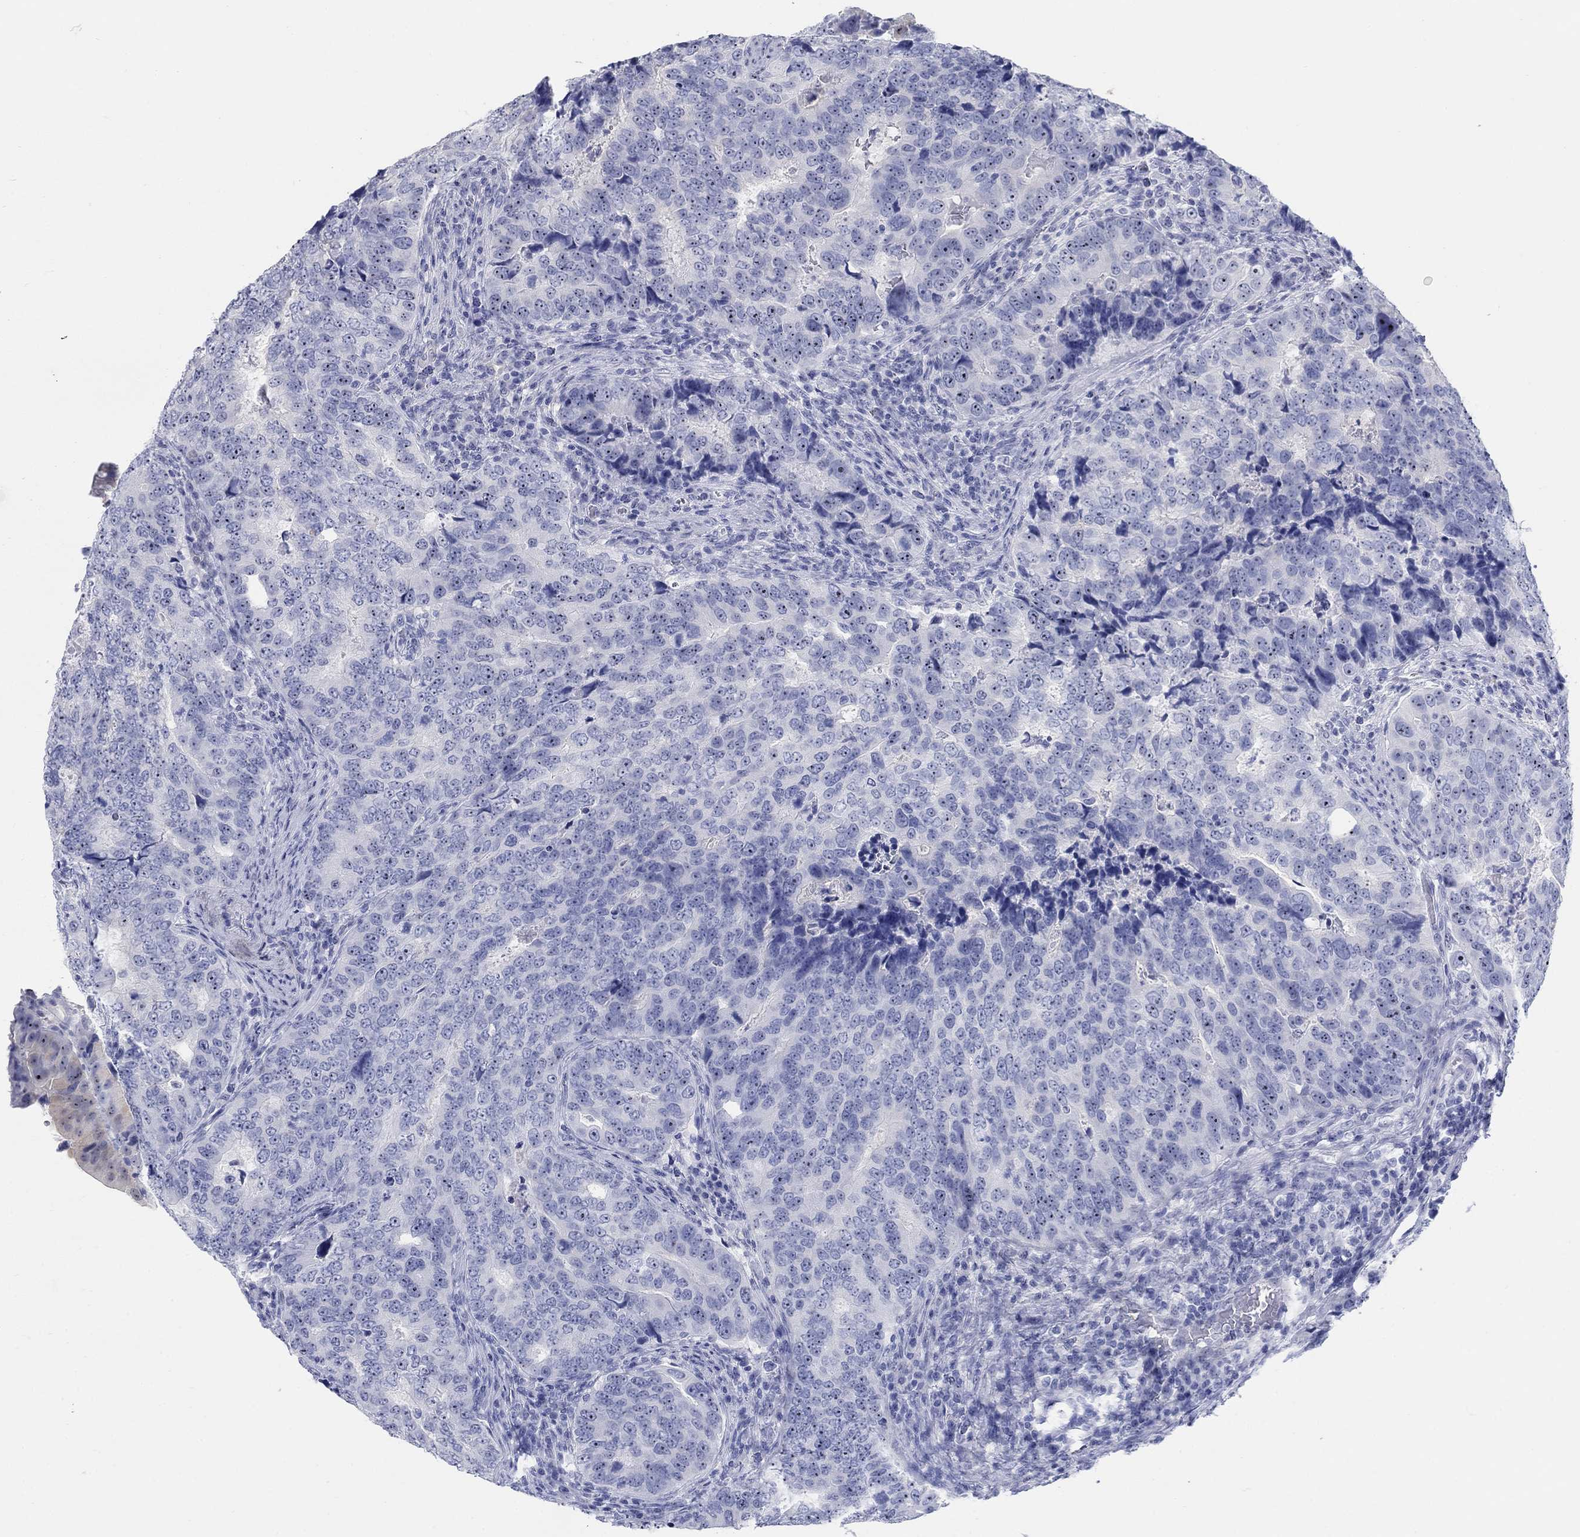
{"staining": {"intensity": "weak", "quantity": "<25%", "location": "cytoplasmic/membranous"}, "tissue": "colorectal cancer", "cell_type": "Tumor cells", "image_type": "cancer", "snomed": [{"axis": "morphology", "description": "Adenocarcinoma, NOS"}, {"axis": "topography", "description": "Colon"}], "caption": "Tumor cells are negative for brown protein staining in colorectal cancer (adenocarcinoma).", "gene": "AKR1C2", "patient": {"sex": "female", "age": 72}}